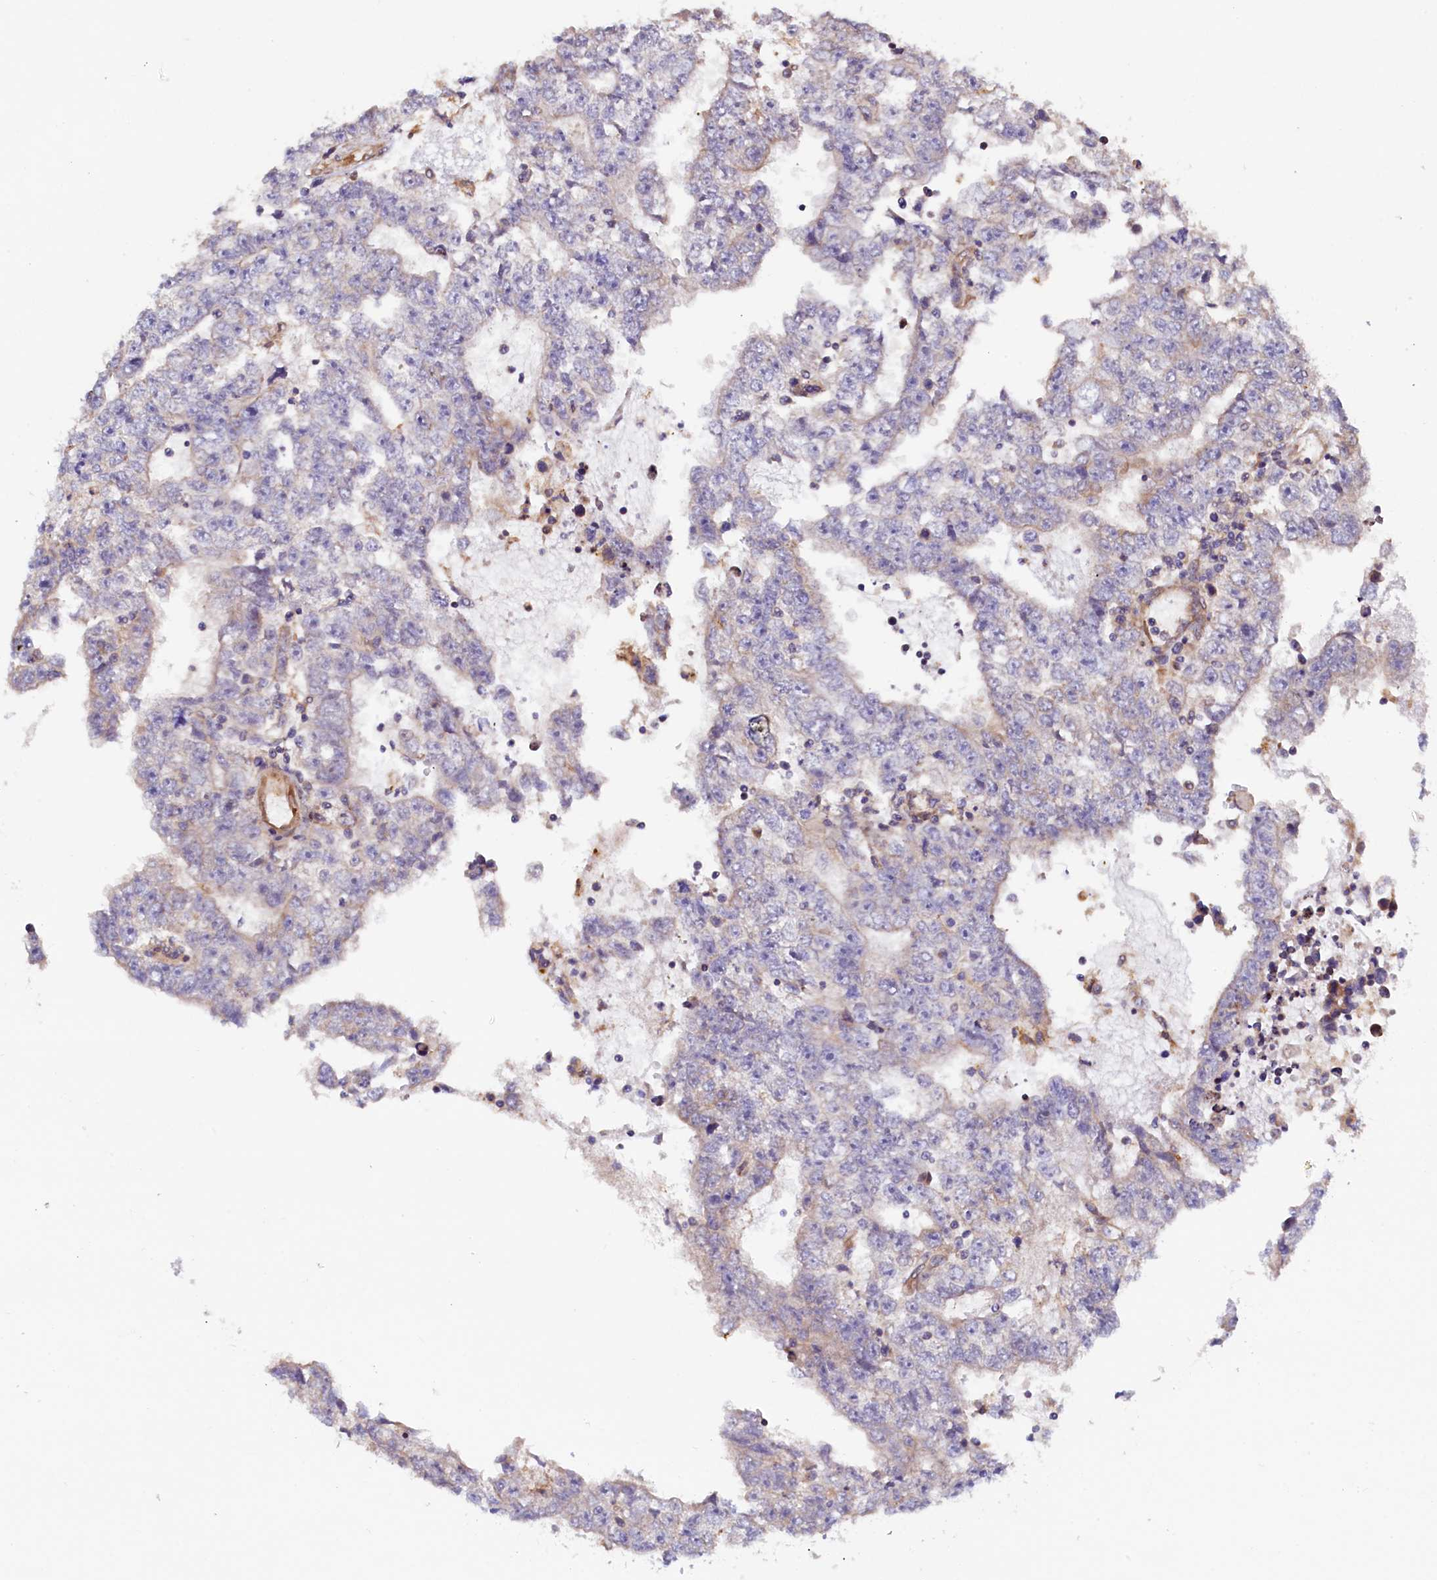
{"staining": {"intensity": "moderate", "quantity": "25%-75%", "location": "cytoplasmic/membranous"}, "tissue": "testis cancer", "cell_type": "Tumor cells", "image_type": "cancer", "snomed": [{"axis": "morphology", "description": "Carcinoma, Embryonal, NOS"}, {"axis": "topography", "description": "Testis"}], "caption": "Testis cancer tissue shows moderate cytoplasmic/membranous positivity in approximately 25%-75% of tumor cells (brown staining indicates protein expression, while blue staining denotes nuclei).", "gene": "ATXN2L", "patient": {"sex": "male", "age": 25}}